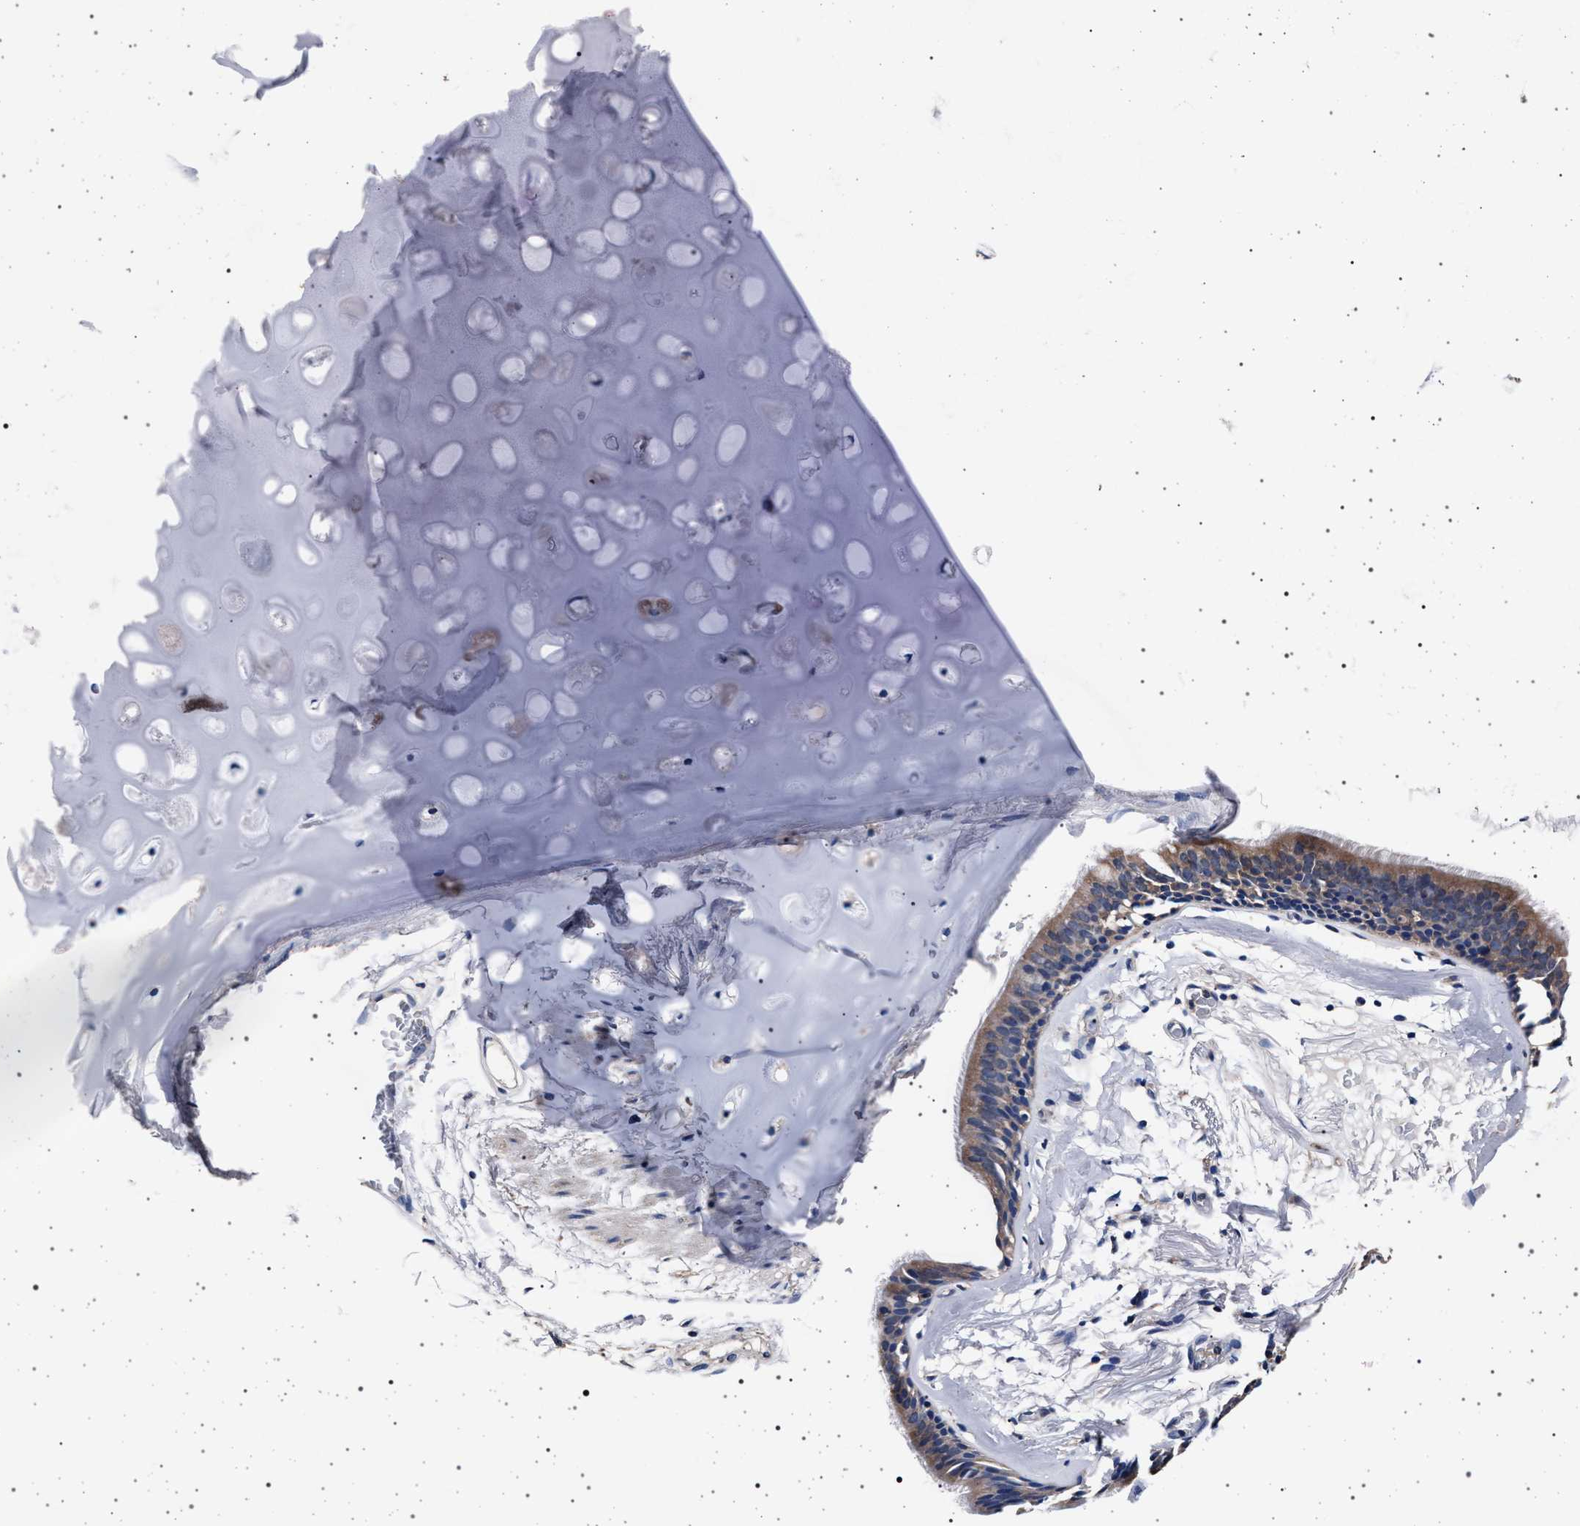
{"staining": {"intensity": "moderate", "quantity": ">75%", "location": "cytoplasmic/membranous"}, "tissue": "bronchus", "cell_type": "Respiratory epithelial cells", "image_type": "normal", "snomed": [{"axis": "morphology", "description": "Normal tissue, NOS"}, {"axis": "topography", "description": "Cartilage tissue"}], "caption": "Immunohistochemistry (IHC) image of unremarkable bronchus stained for a protein (brown), which shows medium levels of moderate cytoplasmic/membranous expression in about >75% of respiratory epithelial cells.", "gene": "MAP3K2", "patient": {"sex": "female", "age": 63}}